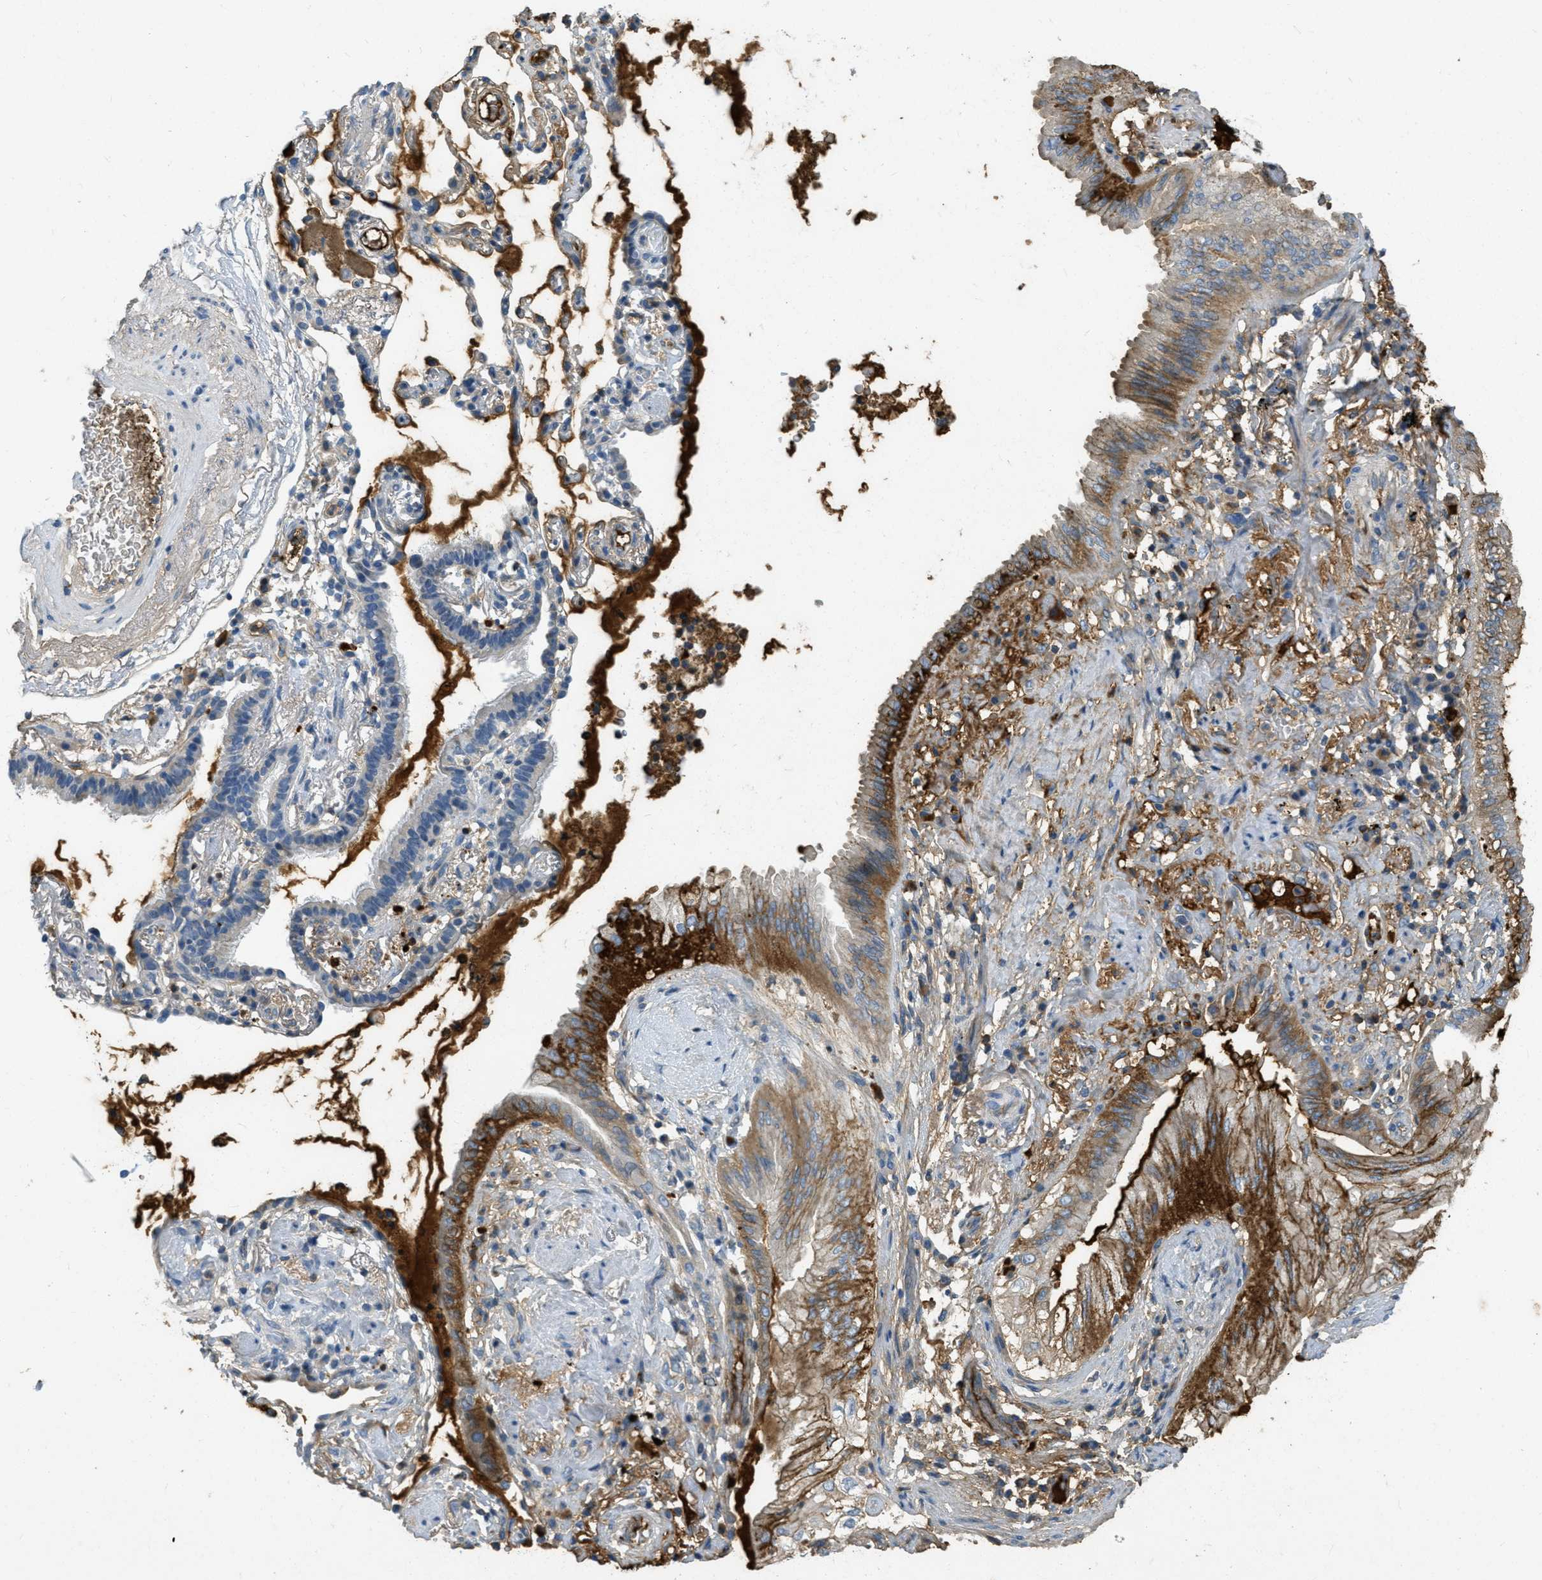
{"staining": {"intensity": "strong", "quantity": ">75%", "location": "cytoplasmic/membranous"}, "tissue": "lung cancer", "cell_type": "Tumor cells", "image_type": "cancer", "snomed": [{"axis": "morphology", "description": "Normal tissue, NOS"}, {"axis": "morphology", "description": "Adenocarcinoma, NOS"}, {"axis": "topography", "description": "Bronchus"}, {"axis": "topography", "description": "Lung"}], "caption": "IHC micrograph of neoplastic tissue: adenocarcinoma (lung) stained using immunohistochemistry demonstrates high levels of strong protein expression localized specifically in the cytoplasmic/membranous of tumor cells, appearing as a cytoplasmic/membranous brown color.", "gene": "PRTN3", "patient": {"sex": "female", "age": 70}}